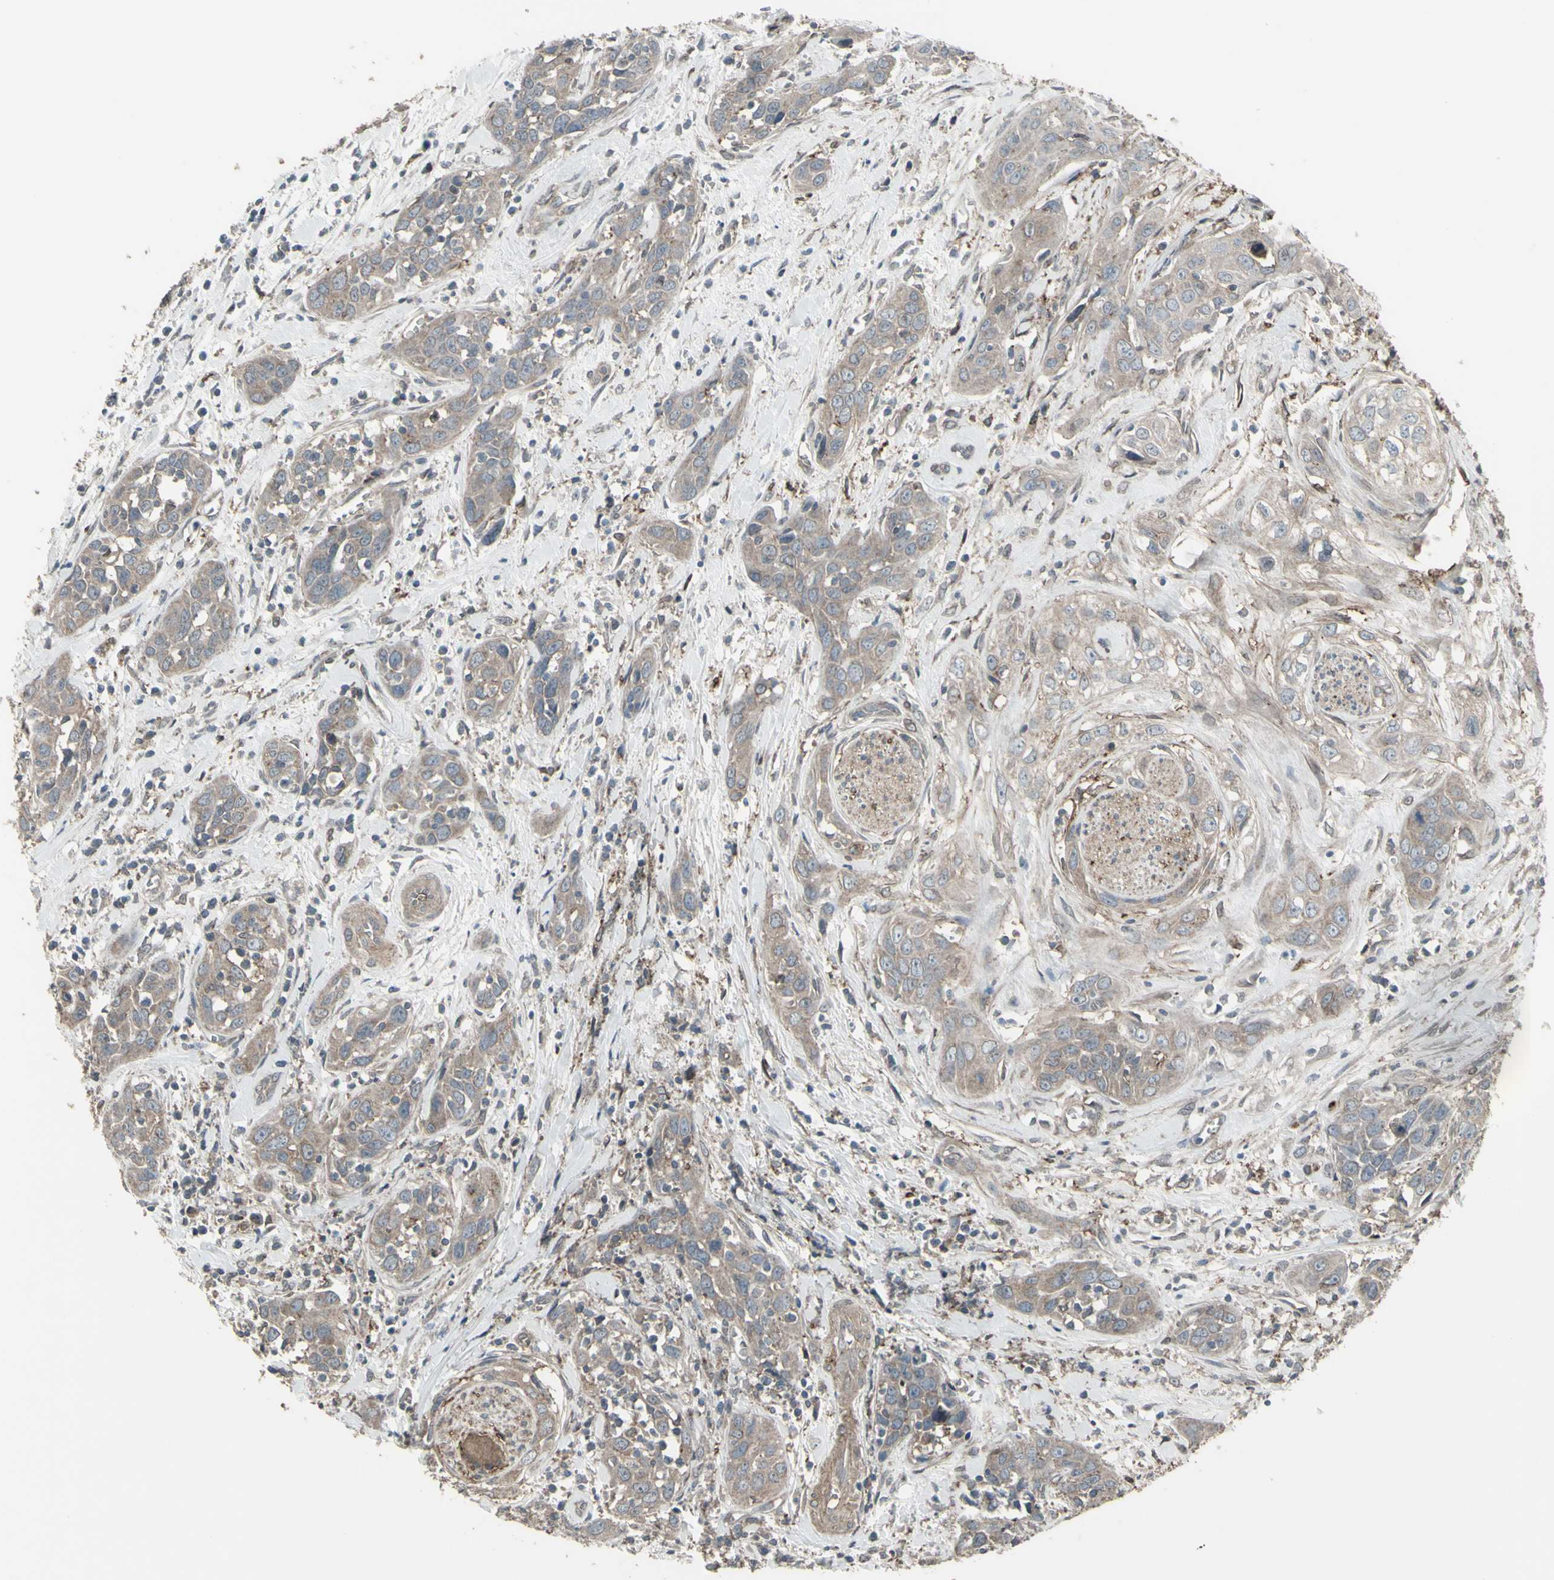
{"staining": {"intensity": "weak", "quantity": ">75%", "location": "cytoplasmic/membranous"}, "tissue": "head and neck cancer", "cell_type": "Tumor cells", "image_type": "cancer", "snomed": [{"axis": "morphology", "description": "Squamous cell carcinoma, NOS"}, {"axis": "topography", "description": "Oral tissue"}, {"axis": "topography", "description": "Head-Neck"}], "caption": "IHC of head and neck squamous cell carcinoma demonstrates low levels of weak cytoplasmic/membranous positivity in approximately >75% of tumor cells.", "gene": "SMO", "patient": {"sex": "female", "age": 50}}